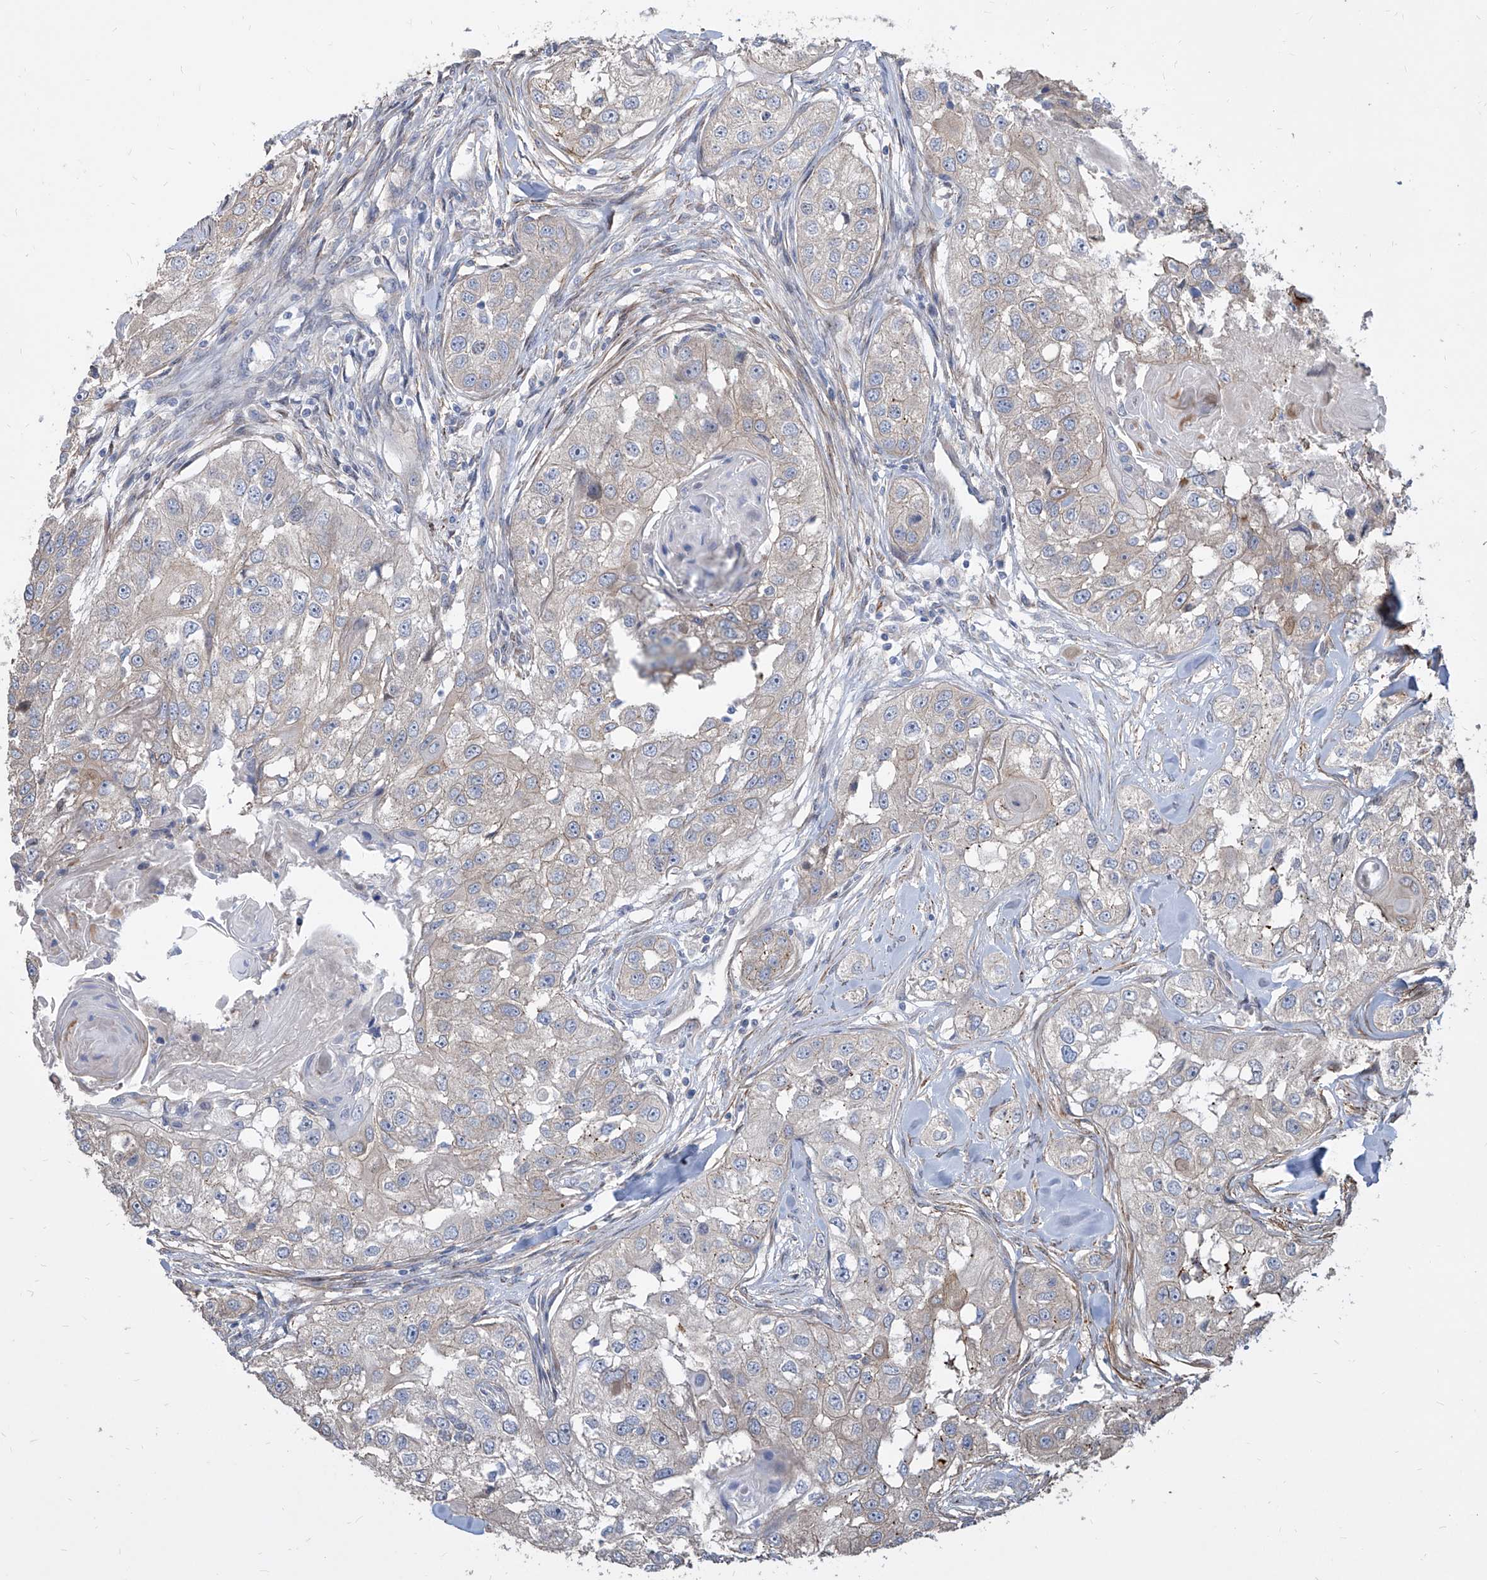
{"staining": {"intensity": "moderate", "quantity": "<25%", "location": "cytoplasmic/membranous"}, "tissue": "head and neck cancer", "cell_type": "Tumor cells", "image_type": "cancer", "snomed": [{"axis": "morphology", "description": "Normal tissue, NOS"}, {"axis": "morphology", "description": "Squamous cell carcinoma, NOS"}, {"axis": "topography", "description": "Skeletal muscle"}, {"axis": "topography", "description": "Head-Neck"}], "caption": "Head and neck squamous cell carcinoma stained with immunohistochemistry (IHC) displays moderate cytoplasmic/membranous staining in approximately <25% of tumor cells.", "gene": "FAM83B", "patient": {"sex": "male", "age": 51}}